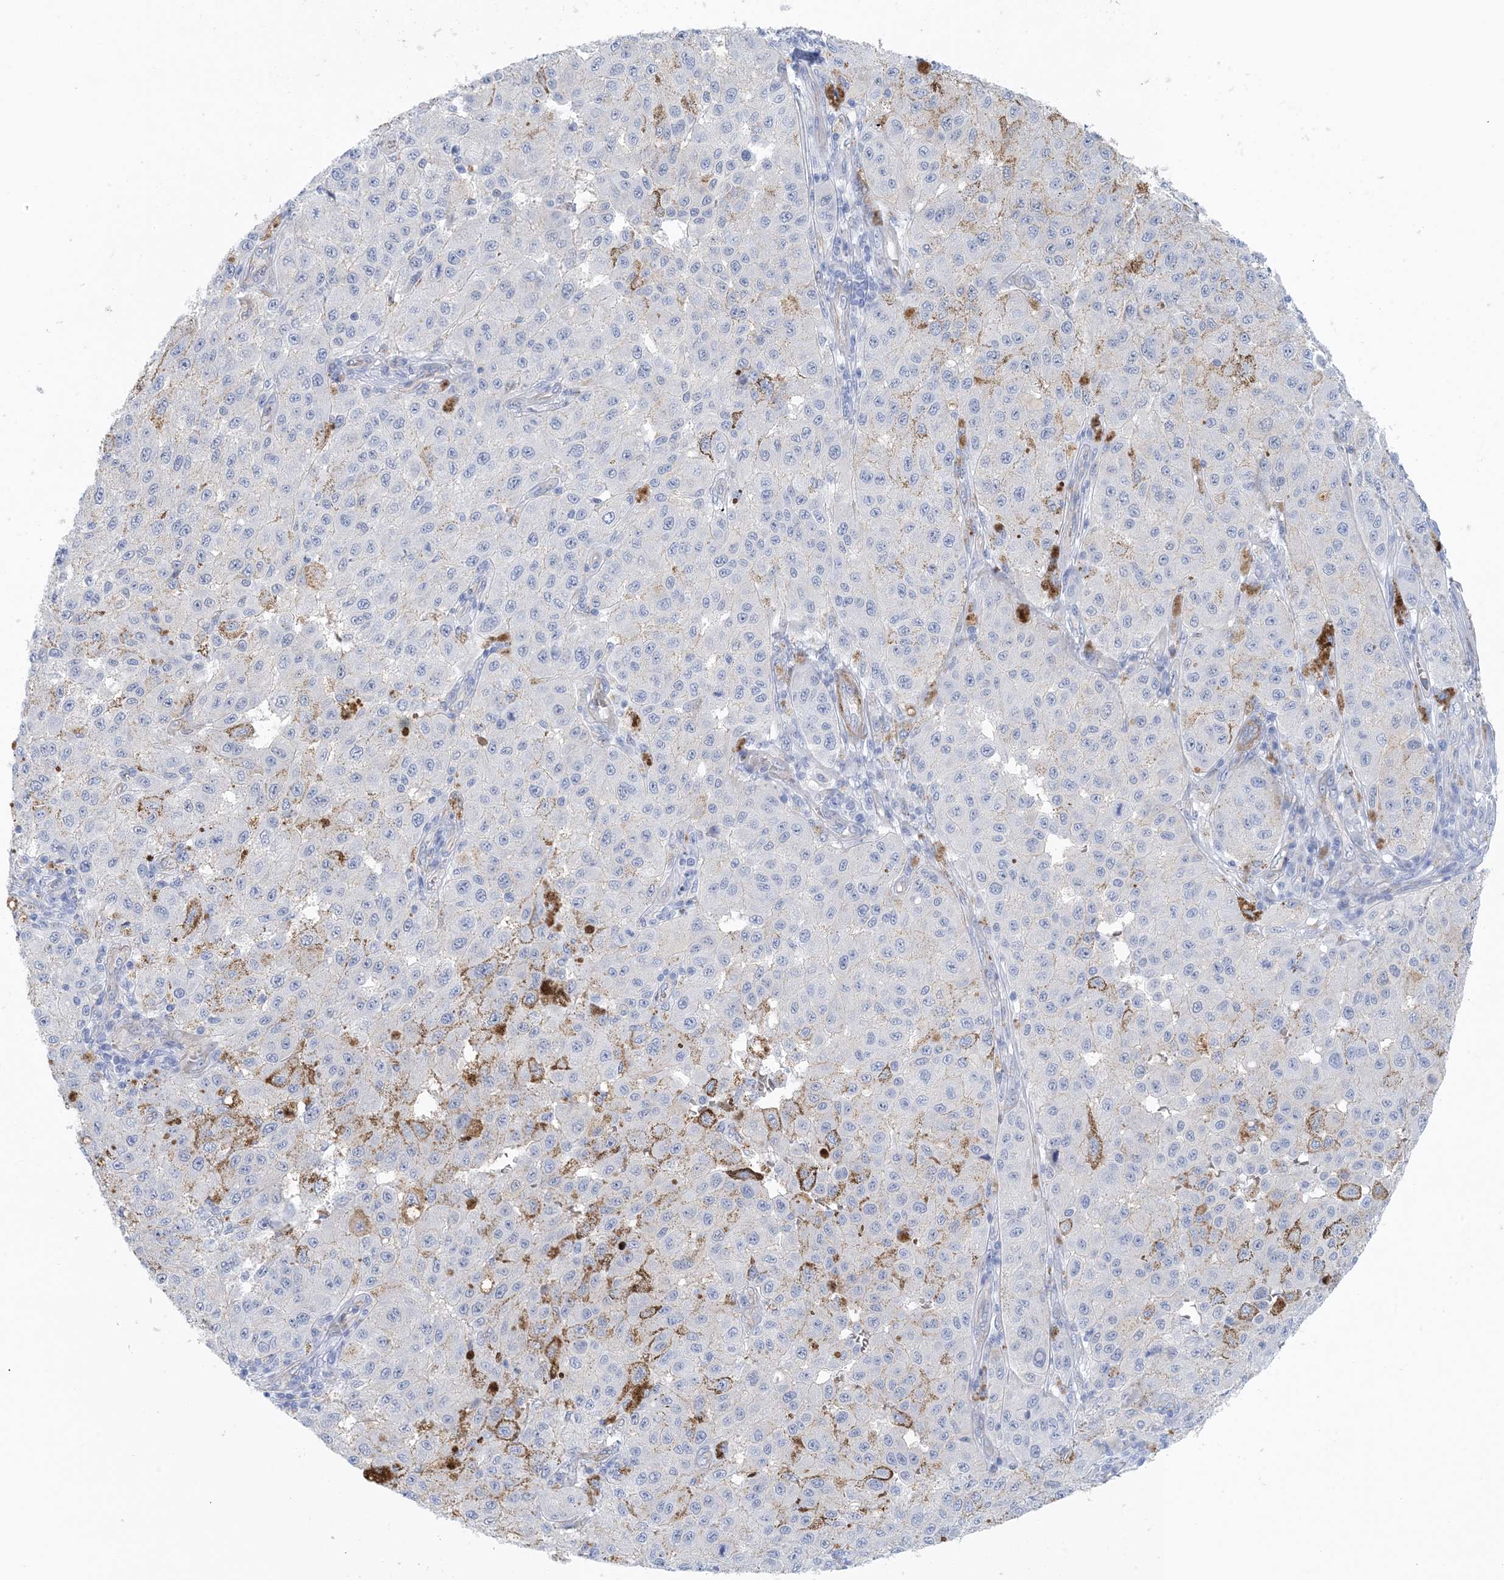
{"staining": {"intensity": "negative", "quantity": "none", "location": "none"}, "tissue": "melanoma", "cell_type": "Tumor cells", "image_type": "cancer", "snomed": [{"axis": "morphology", "description": "Malignant melanoma, NOS"}, {"axis": "topography", "description": "Skin"}], "caption": "The histopathology image shows no significant positivity in tumor cells of malignant melanoma.", "gene": "SHANK1", "patient": {"sex": "female", "age": 64}}